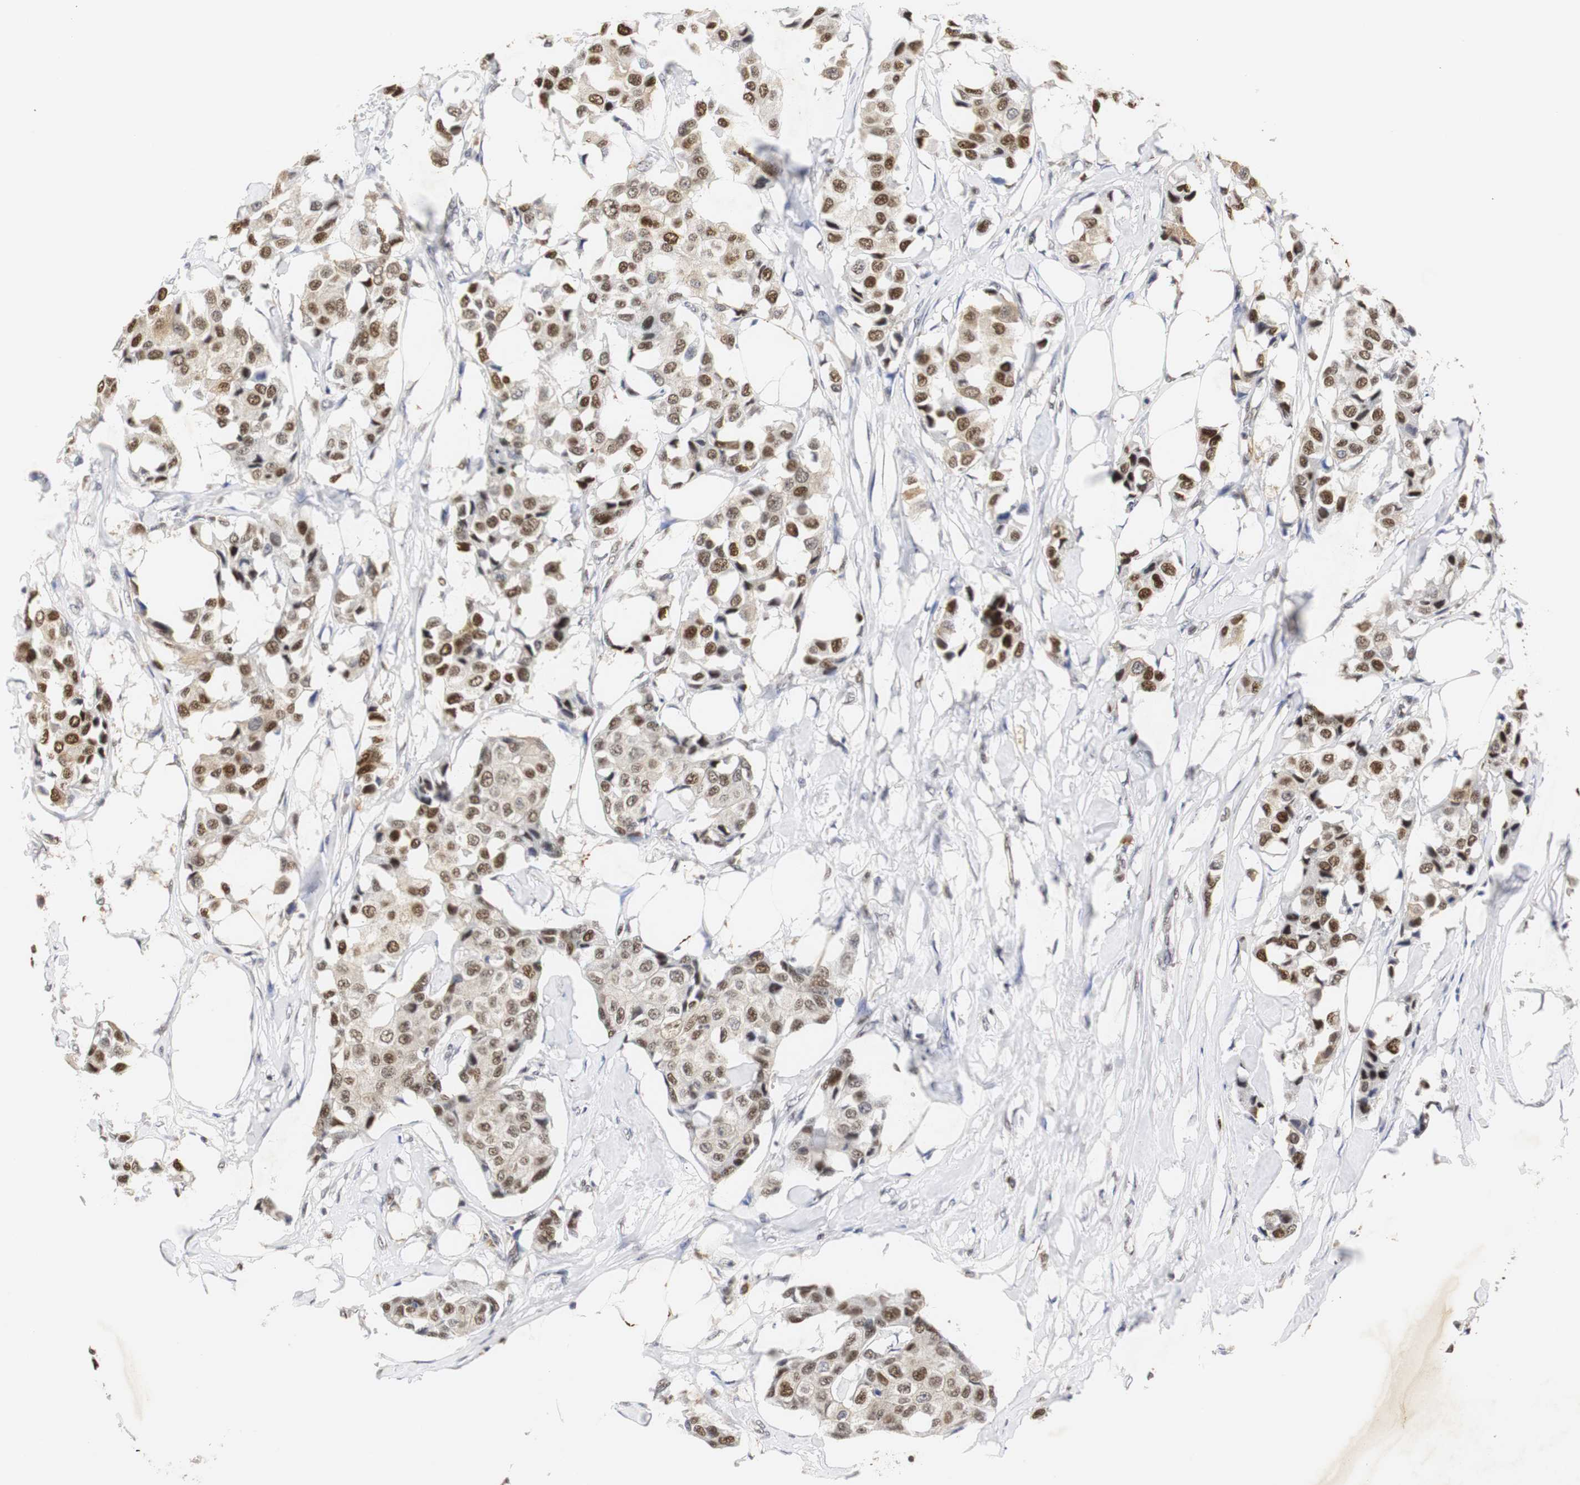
{"staining": {"intensity": "strong", "quantity": ">75%", "location": "nuclear"}, "tissue": "breast cancer", "cell_type": "Tumor cells", "image_type": "cancer", "snomed": [{"axis": "morphology", "description": "Duct carcinoma"}, {"axis": "topography", "description": "Breast"}], "caption": "Immunohistochemistry (IHC) of breast cancer displays high levels of strong nuclear expression in approximately >75% of tumor cells. (DAB IHC with brightfield microscopy, high magnification).", "gene": "ZFC3H1", "patient": {"sex": "female", "age": 80}}